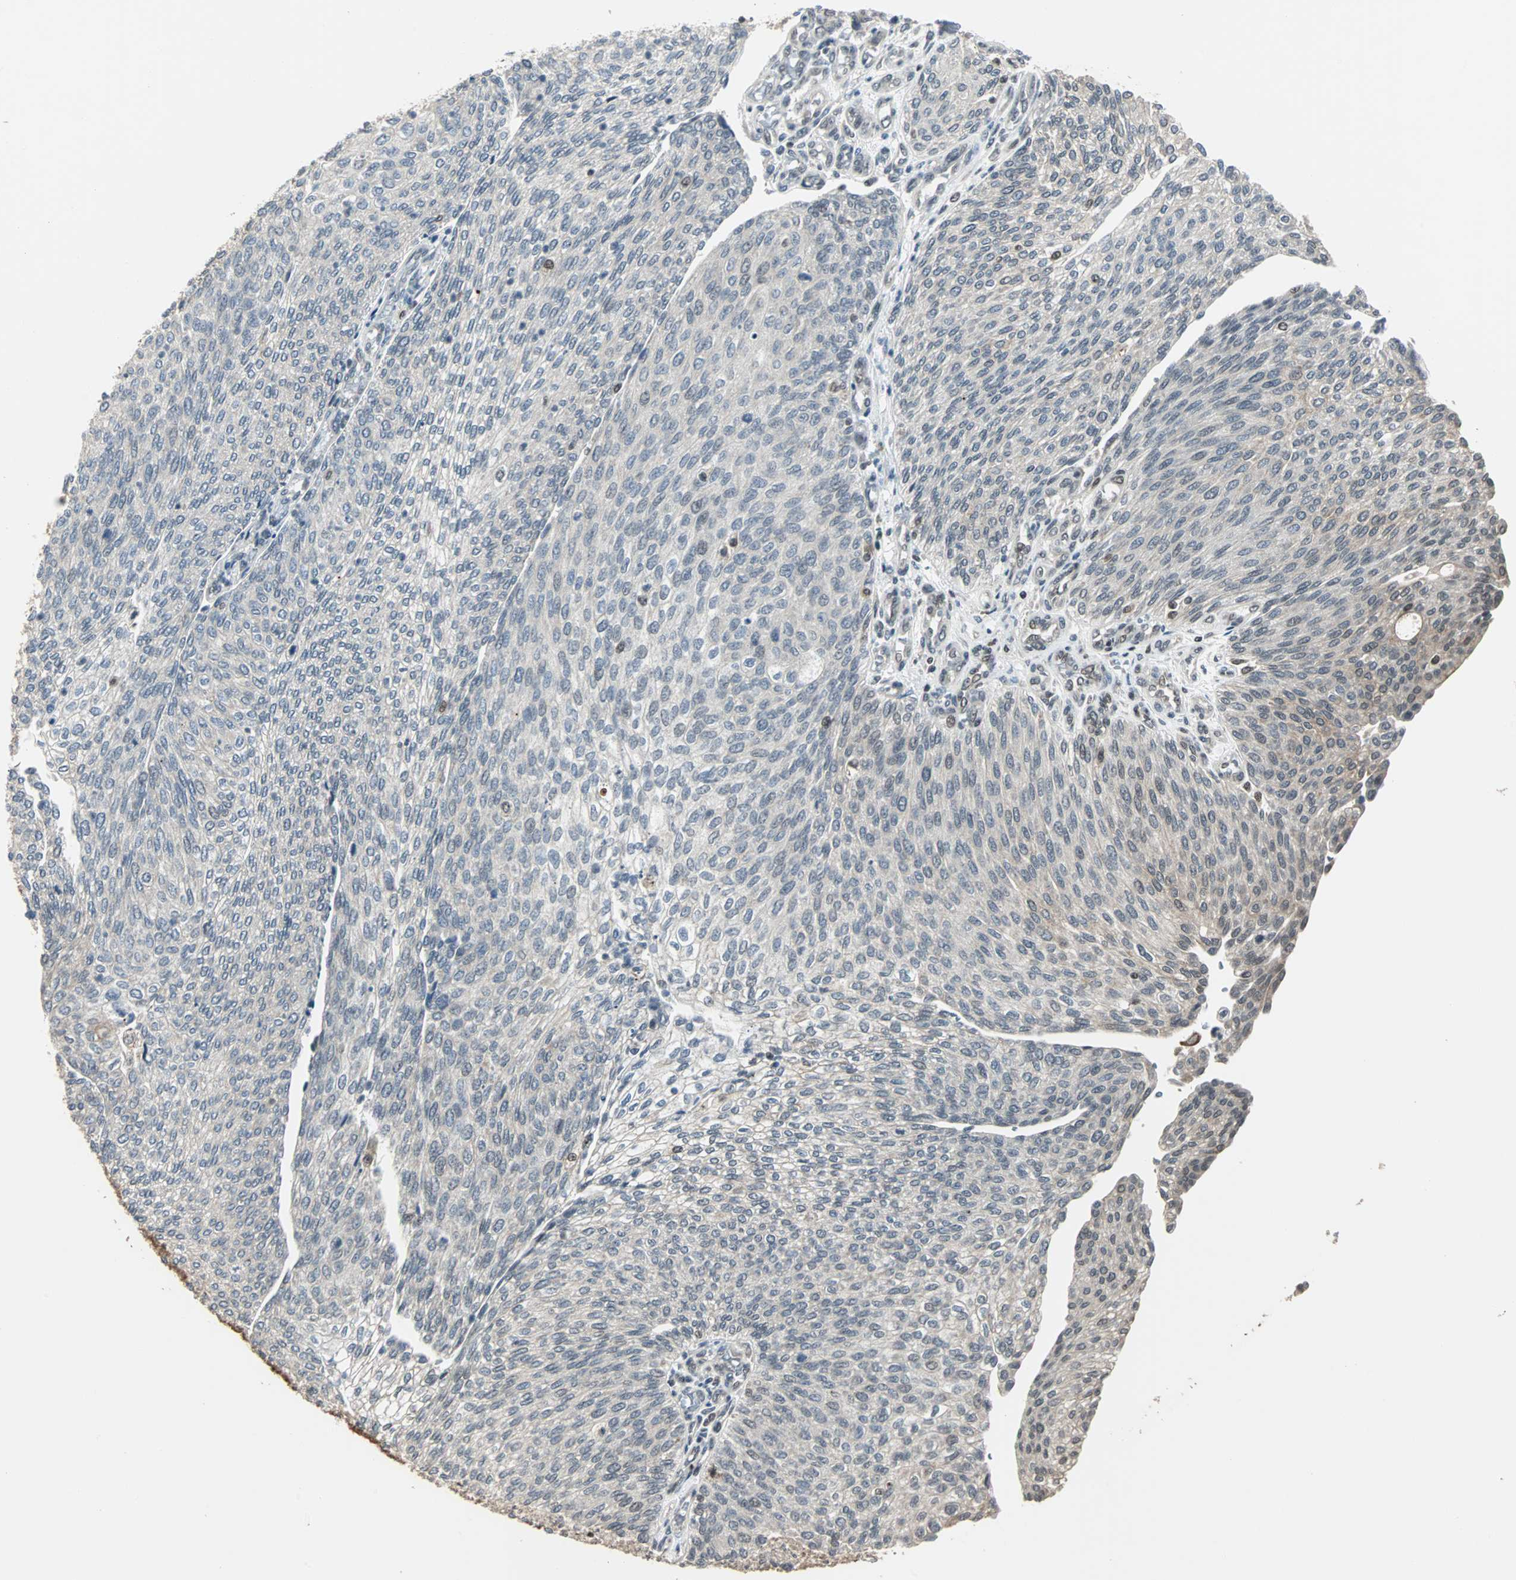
{"staining": {"intensity": "negative", "quantity": "none", "location": "none"}, "tissue": "urothelial cancer", "cell_type": "Tumor cells", "image_type": "cancer", "snomed": [{"axis": "morphology", "description": "Urothelial carcinoma, Low grade"}, {"axis": "topography", "description": "Urinary bladder"}], "caption": "This is a micrograph of immunohistochemistry (IHC) staining of urothelial cancer, which shows no expression in tumor cells.", "gene": "TERF2IP", "patient": {"sex": "female", "age": 79}}